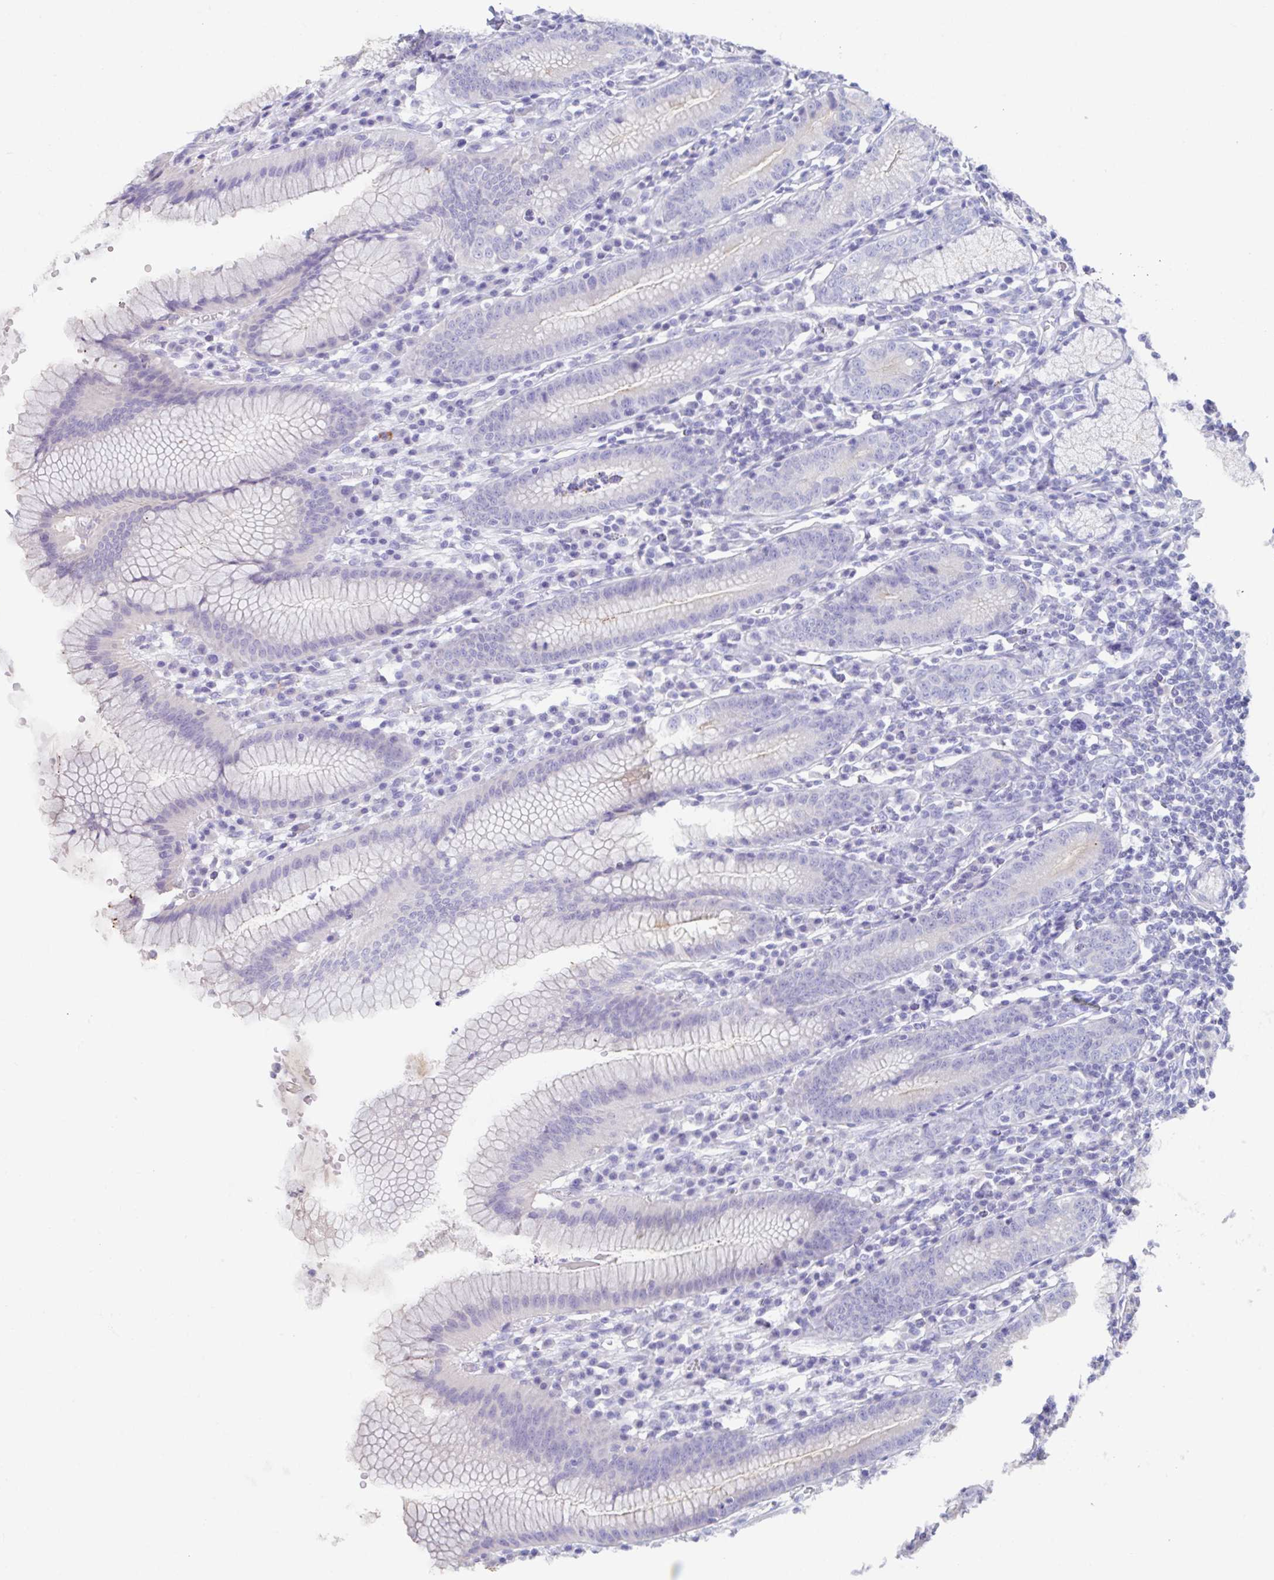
{"staining": {"intensity": "negative", "quantity": "none", "location": "none"}, "tissue": "stomach", "cell_type": "Glandular cells", "image_type": "normal", "snomed": [{"axis": "morphology", "description": "Normal tissue, NOS"}, {"axis": "topography", "description": "Stomach"}], "caption": "DAB (3,3'-diaminobenzidine) immunohistochemical staining of unremarkable human stomach exhibits no significant positivity in glandular cells.", "gene": "SLC44A4", "patient": {"sex": "male", "age": 55}}